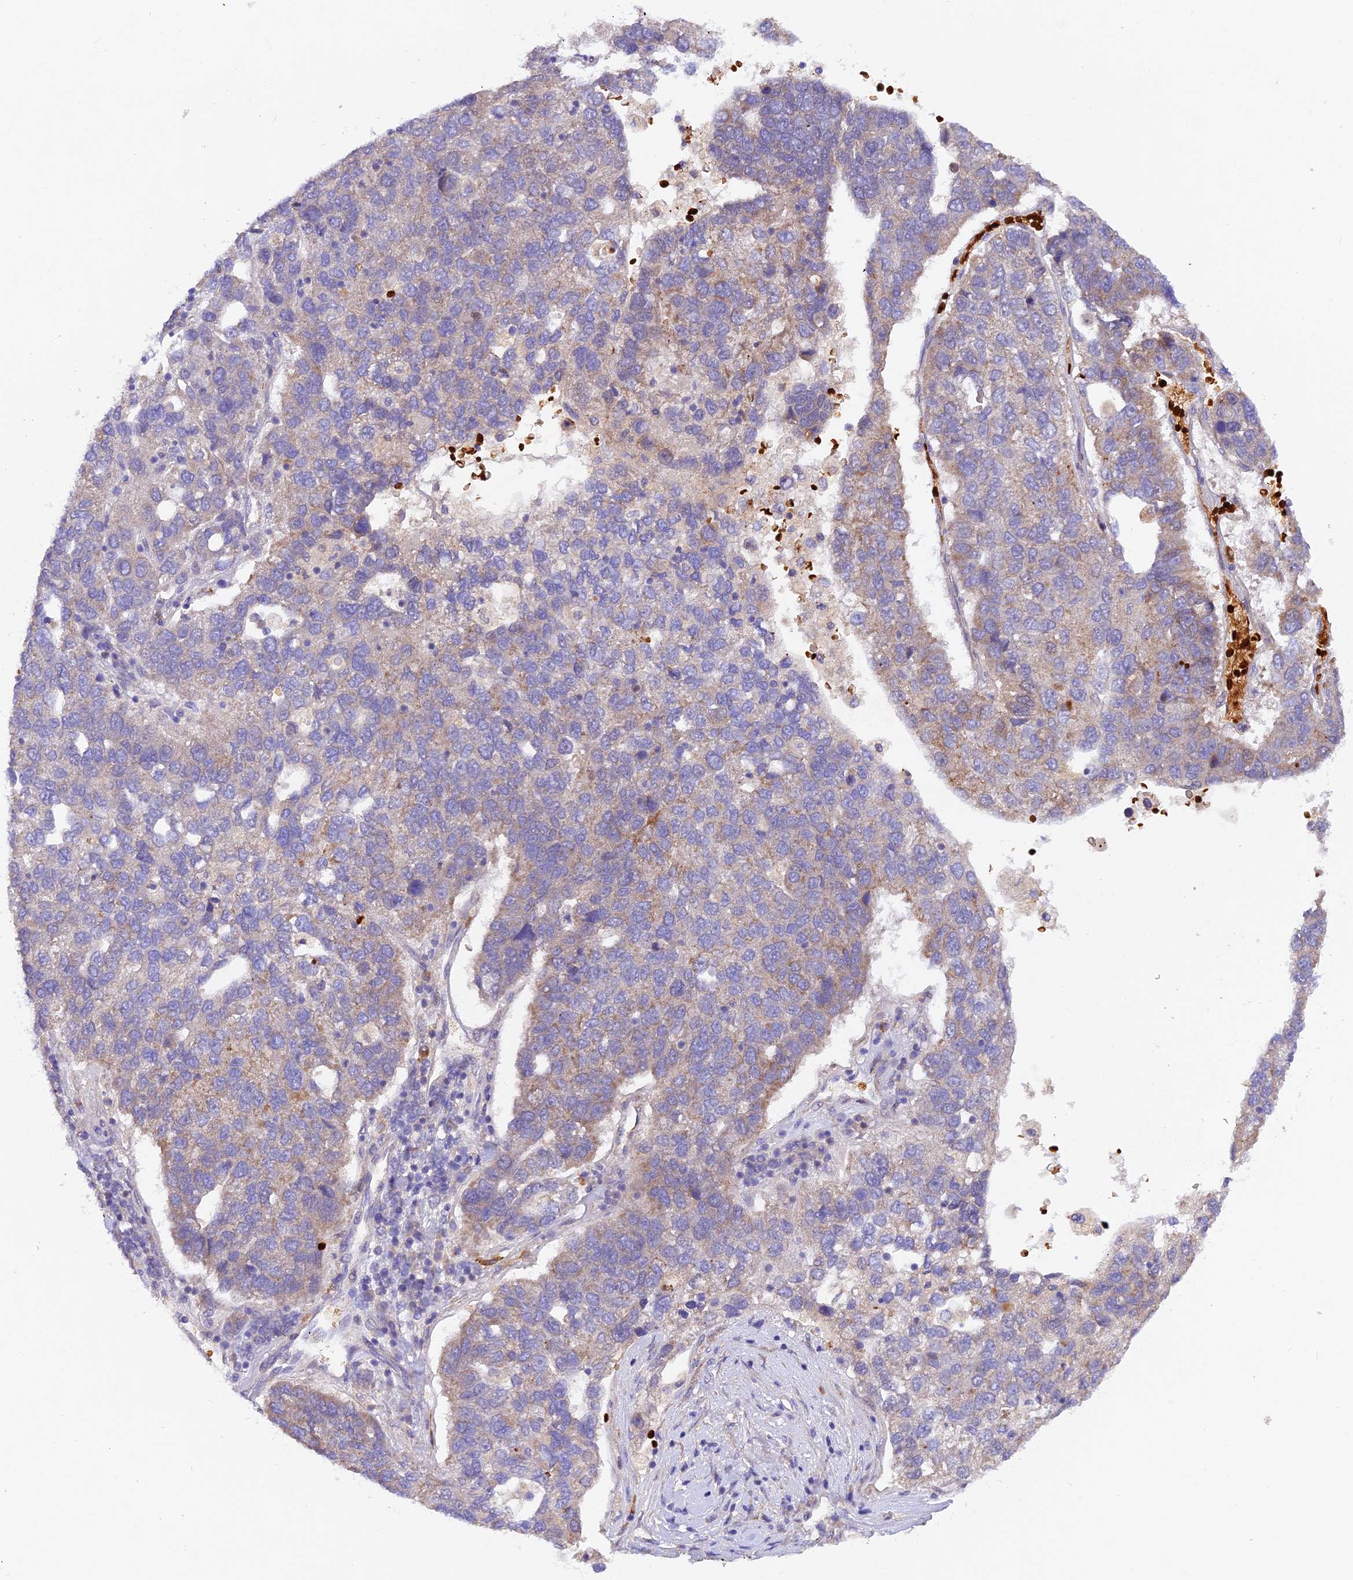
{"staining": {"intensity": "weak", "quantity": "<25%", "location": "cytoplasmic/membranous"}, "tissue": "pancreatic cancer", "cell_type": "Tumor cells", "image_type": "cancer", "snomed": [{"axis": "morphology", "description": "Adenocarcinoma, NOS"}, {"axis": "topography", "description": "Pancreas"}], "caption": "Pancreatic cancer was stained to show a protein in brown. There is no significant positivity in tumor cells. (Brightfield microscopy of DAB immunohistochemistry (IHC) at high magnification).", "gene": "WDFY4", "patient": {"sex": "female", "age": 61}}